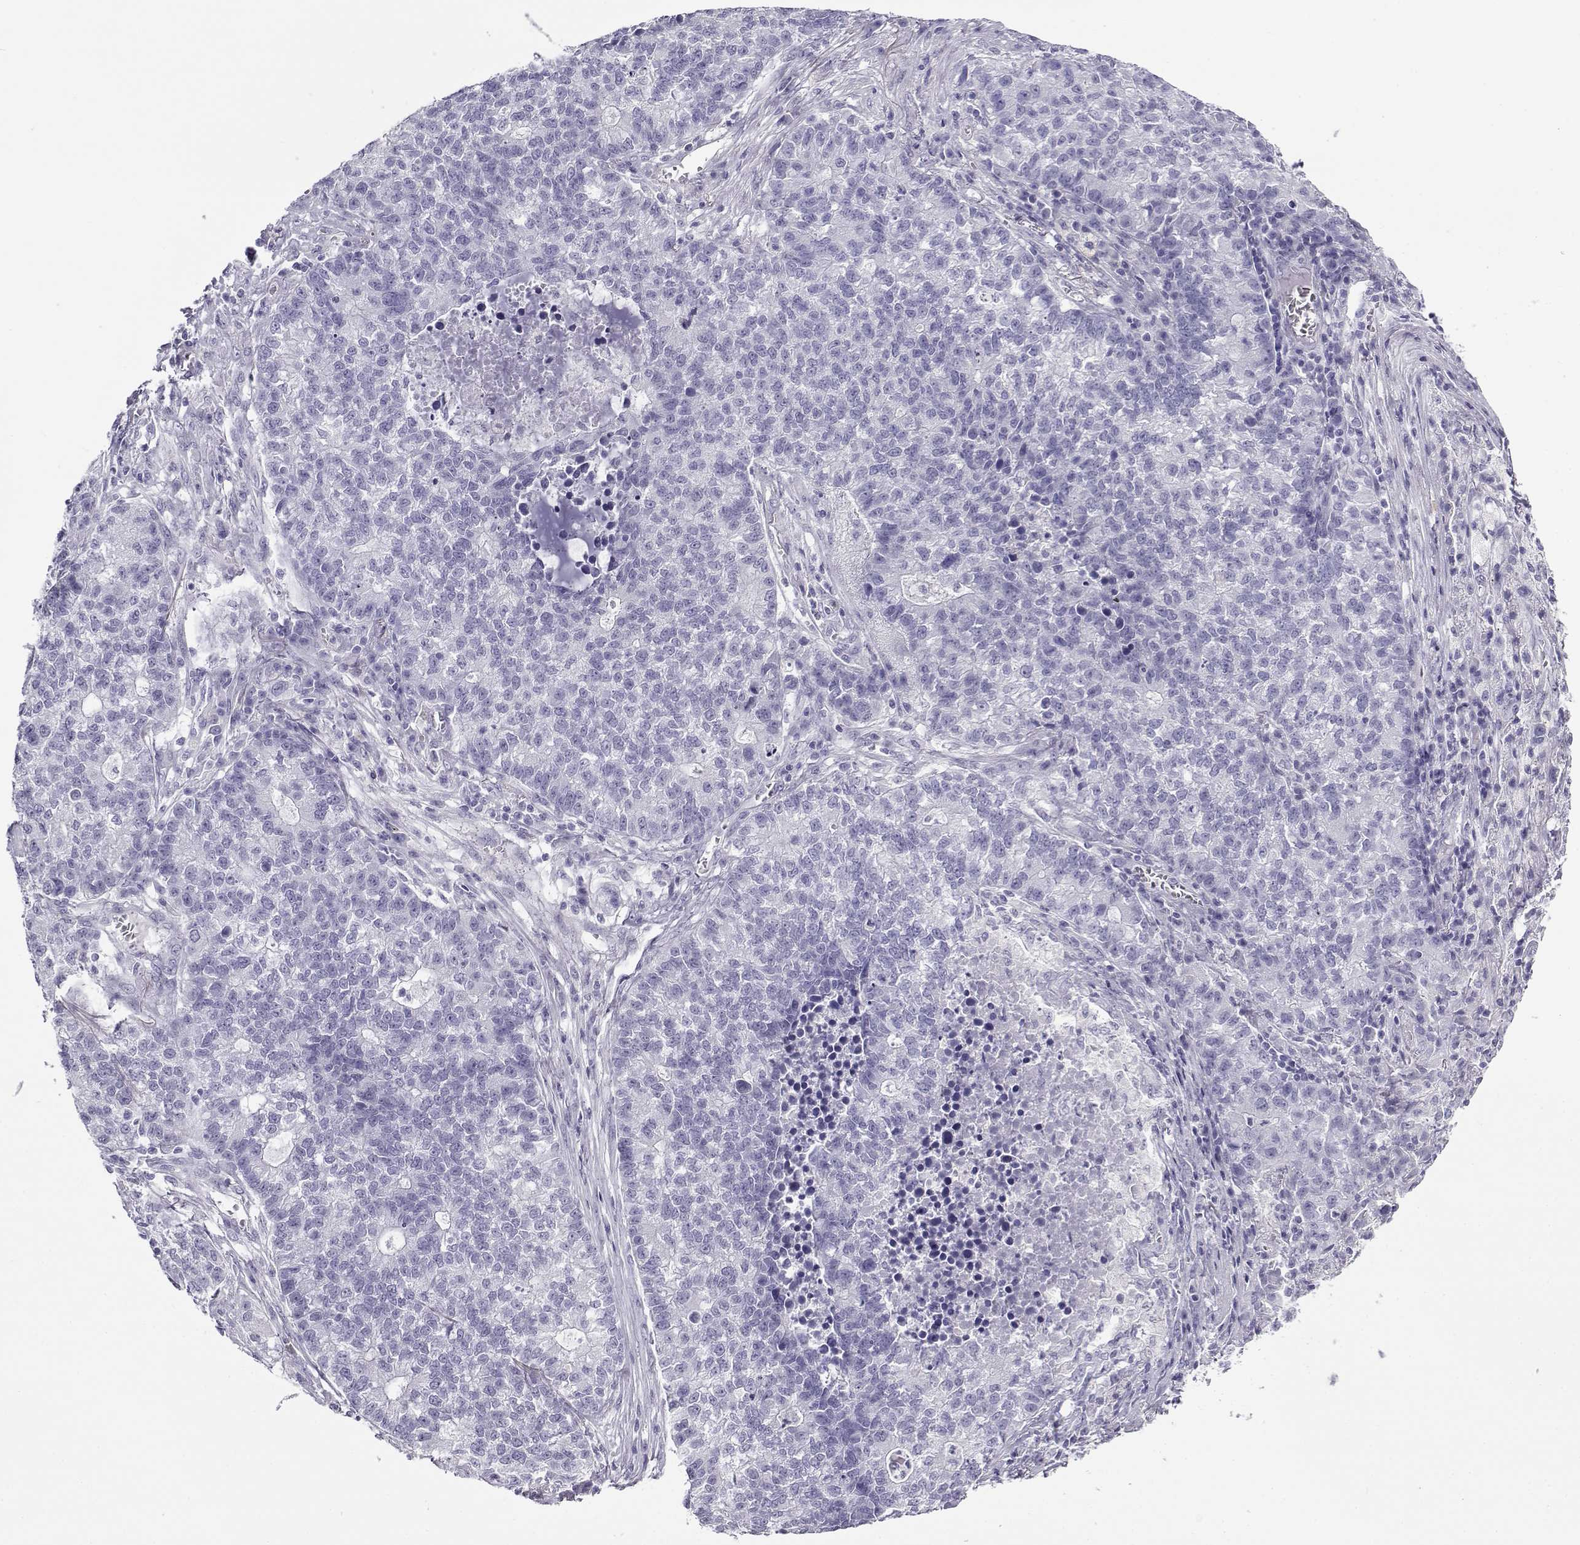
{"staining": {"intensity": "negative", "quantity": "none", "location": "none"}, "tissue": "lung cancer", "cell_type": "Tumor cells", "image_type": "cancer", "snomed": [{"axis": "morphology", "description": "Adenocarcinoma, NOS"}, {"axis": "topography", "description": "Lung"}], "caption": "Immunohistochemistry (IHC) micrograph of human lung cancer stained for a protein (brown), which shows no positivity in tumor cells.", "gene": "CABS1", "patient": {"sex": "male", "age": 57}}